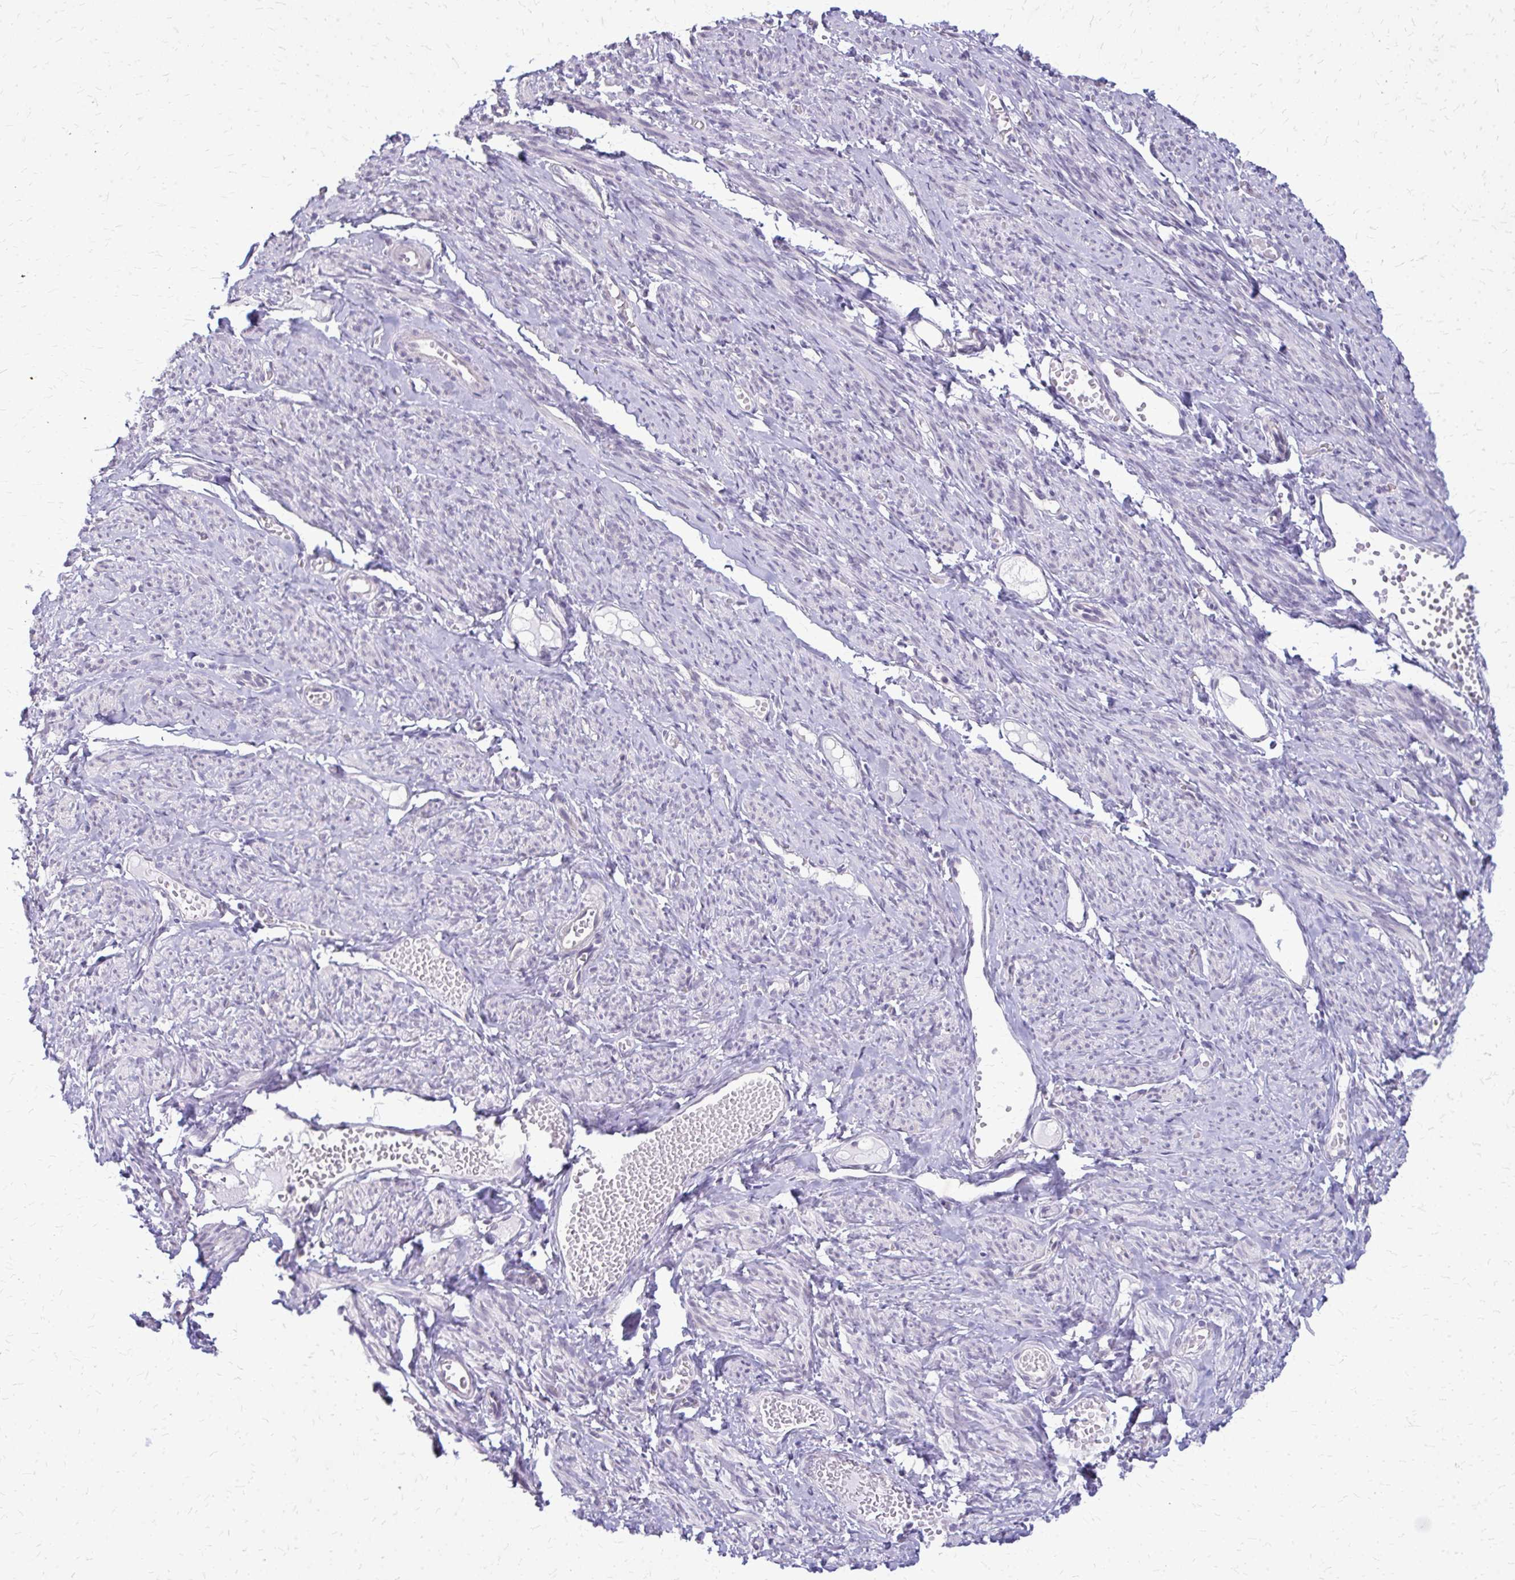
{"staining": {"intensity": "negative", "quantity": "none", "location": "none"}, "tissue": "smooth muscle", "cell_type": "Smooth muscle cells", "image_type": "normal", "snomed": [{"axis": "morphology", "description": "Normal tissue, NOS"}, {"axis": "topography", "description": "Smooth muscle"}], "caption": "High power microscopy histopathology image of an immunohistochemistry (IHC) image of unremarkable smooth muscle, revealing no significant expression in smooth muscle cells.", "gene": "PLCB1", "patient": {"sex": "female", "age": 65}}